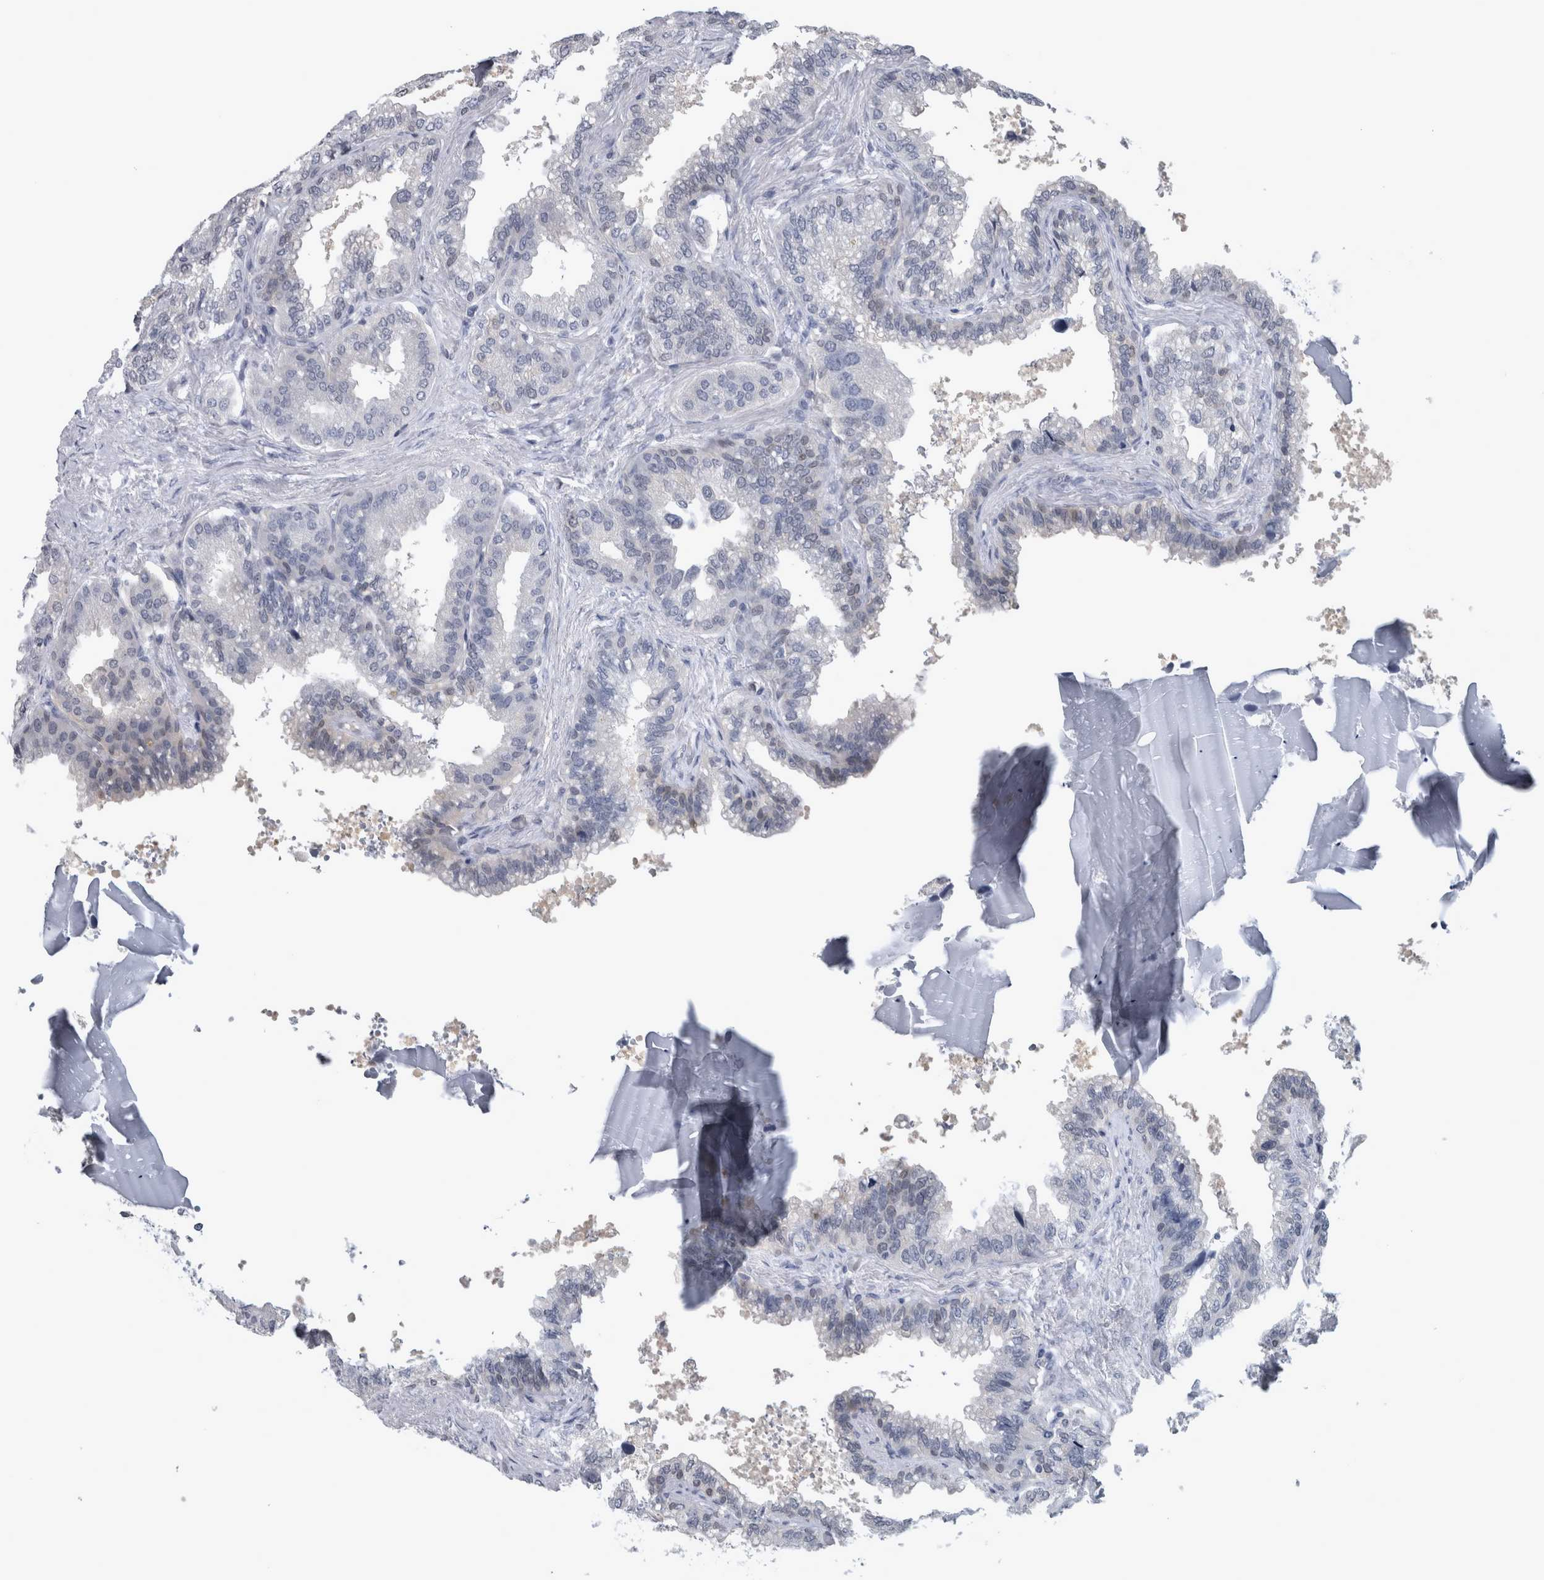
{"staining": {"intensity": "weak", "quantity": "<25%", "location": "nuclear"}, "tissue": "seminal vesicle", "cell_type": "Glandular cells", "image_type": "normal", "snomed": [{"axis": "morphology", "description": "Normal tissue, NOS"}, {"axis": "topography", "description": "Seminal veicle"}], "caption": "Unremarkable seminal vesicle was stained to show a protein in brown. There is no significant expression in glandular cells. (Immunohistochemistry (ihc), brightfield microscopy, high magnification).", "gene": "NAPRT", "patient": {"sex": "male", "age": 46}}